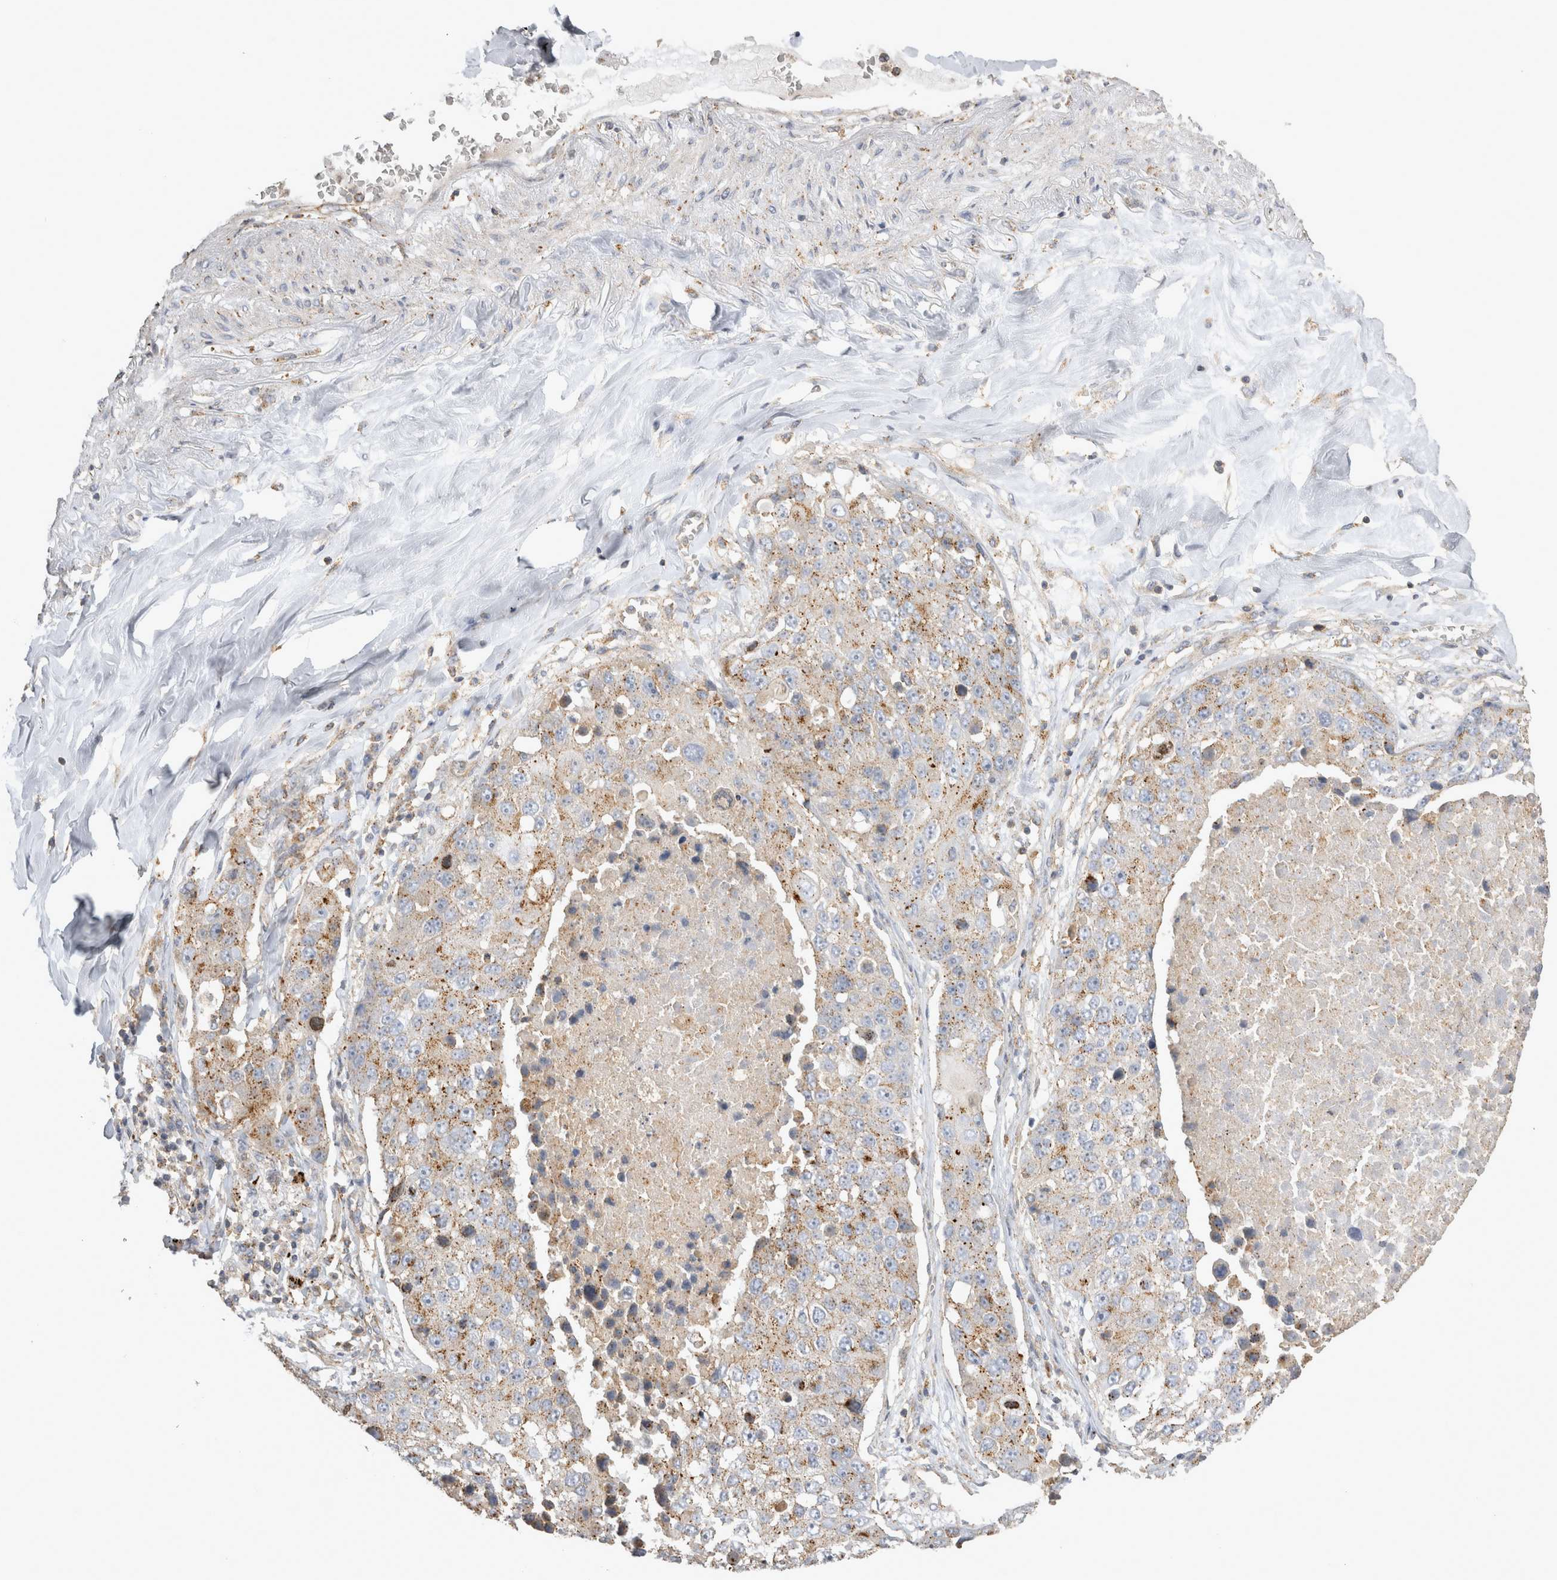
{"staining": {"intensity": "weak", "quantity": "25%-75%", "location": "cytoplasmic/membranous"}, "tissue": "lung cancer", "cell_type": "Tumor cells", "image_type": "cancer", "snomed": [{"axis": "morphology", "description": "Squamous cell carcinoma, NOS"}, {"axis": "topography", "description": "Lung"}], "caption": "A low amount of weak cytoplasmic/membranous expression is identified in approximately 25%-75% of tumor cells in squamous cell carcinoma (lung) tissue. (IHC, brightfield microscopy, high magnification).", "gene": "CHMP6", "patient": {"sex": "male", "age": 61}}